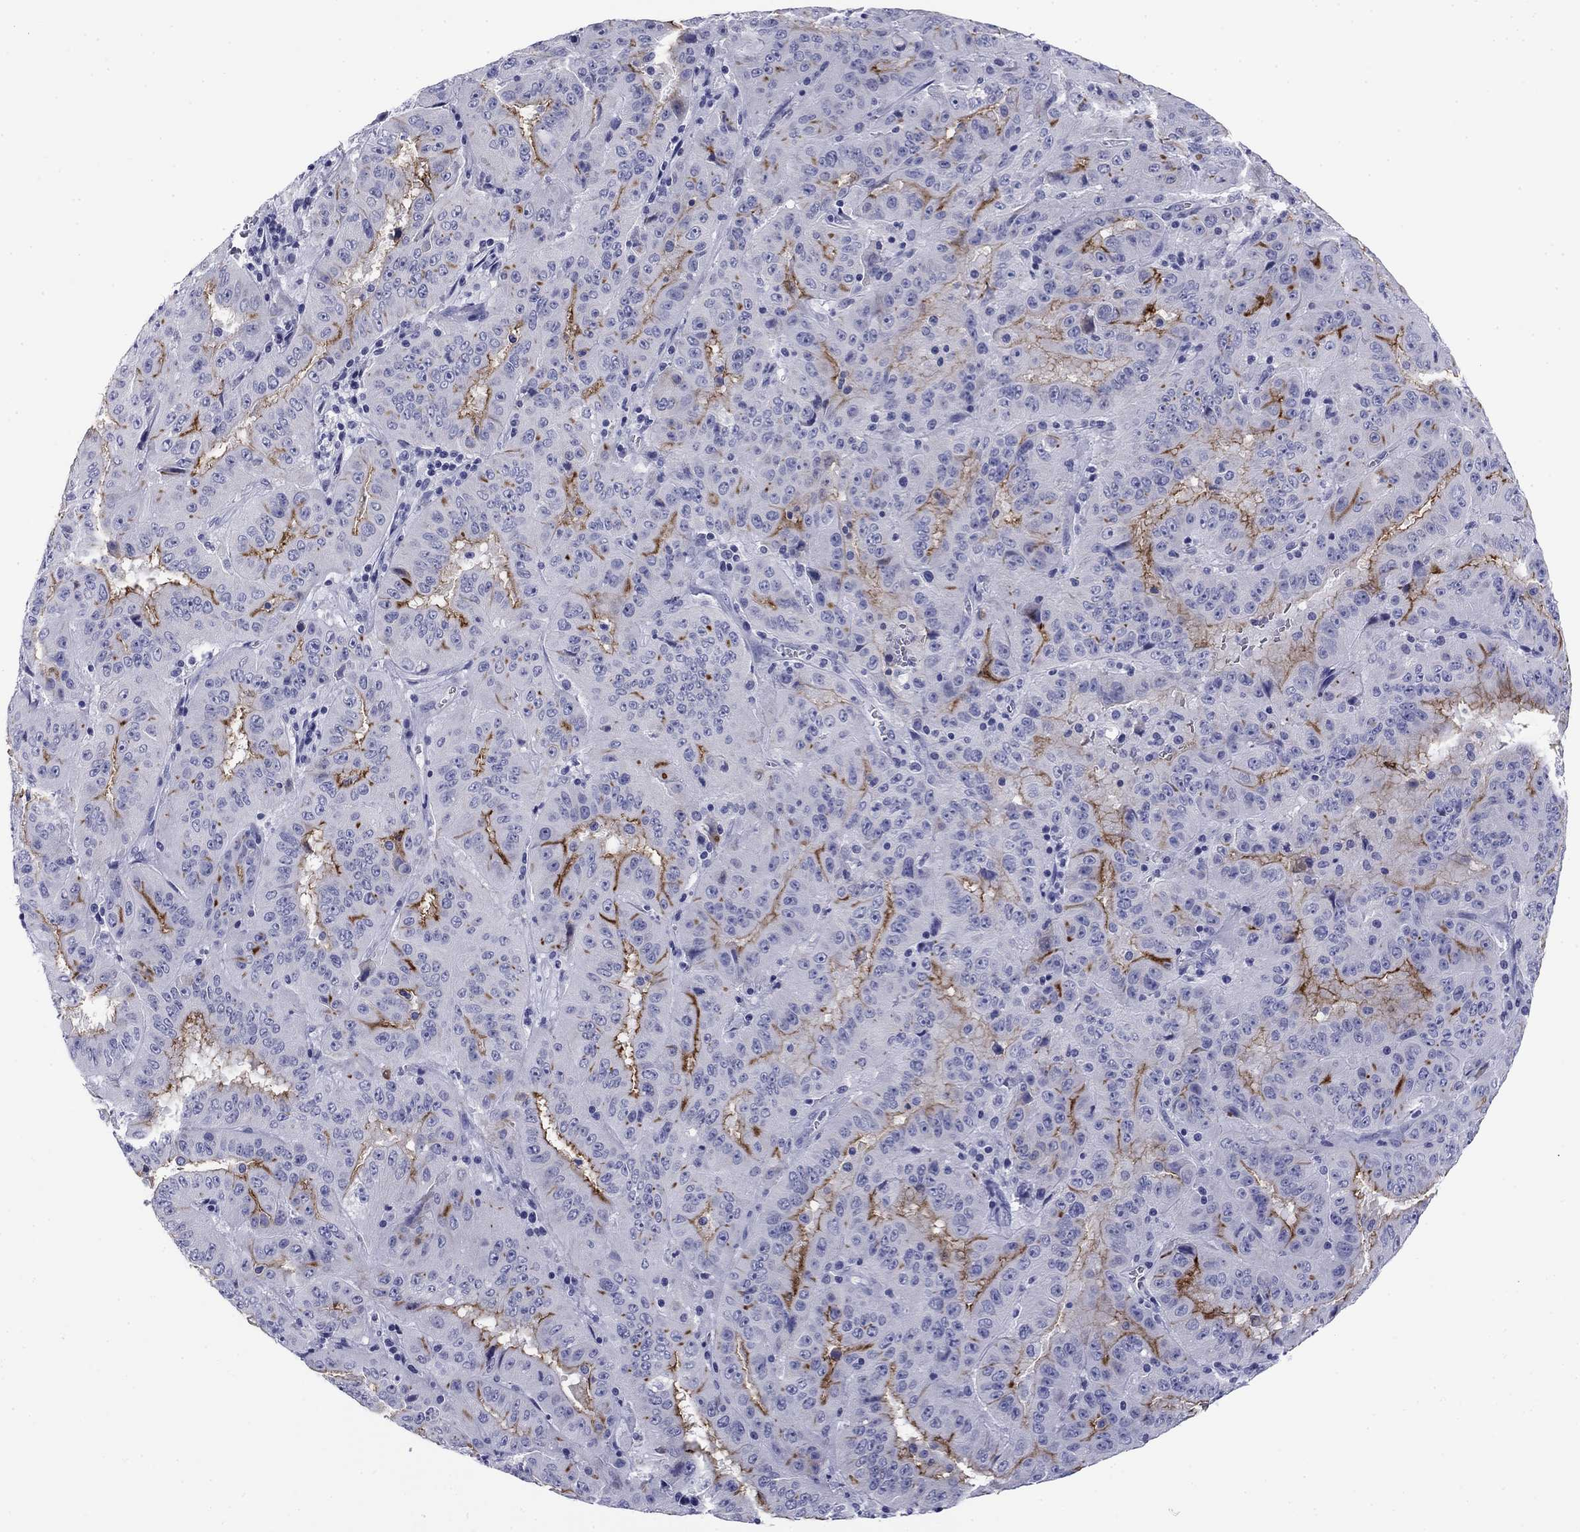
{"staining": {"intensity": "strong", "quantity": "<25%", "location": "cytoplasmic/membranous"}, "tissue": "pancreatic cancer", "cell_type": "Tumor cells", "image_type": "cancer", "snomed": [{"axis": "morphology", "description": "Adenocarcinoma, NOS"}, {"axis": "topography", "description": "Pancreas"}], "caption": "Human pancreatic adenocarcinoma stained with a protein marker exhibits strong staining in tumor cells.", "gene": "ABCC2", "patient": {"sex": "male", "age": 63}}